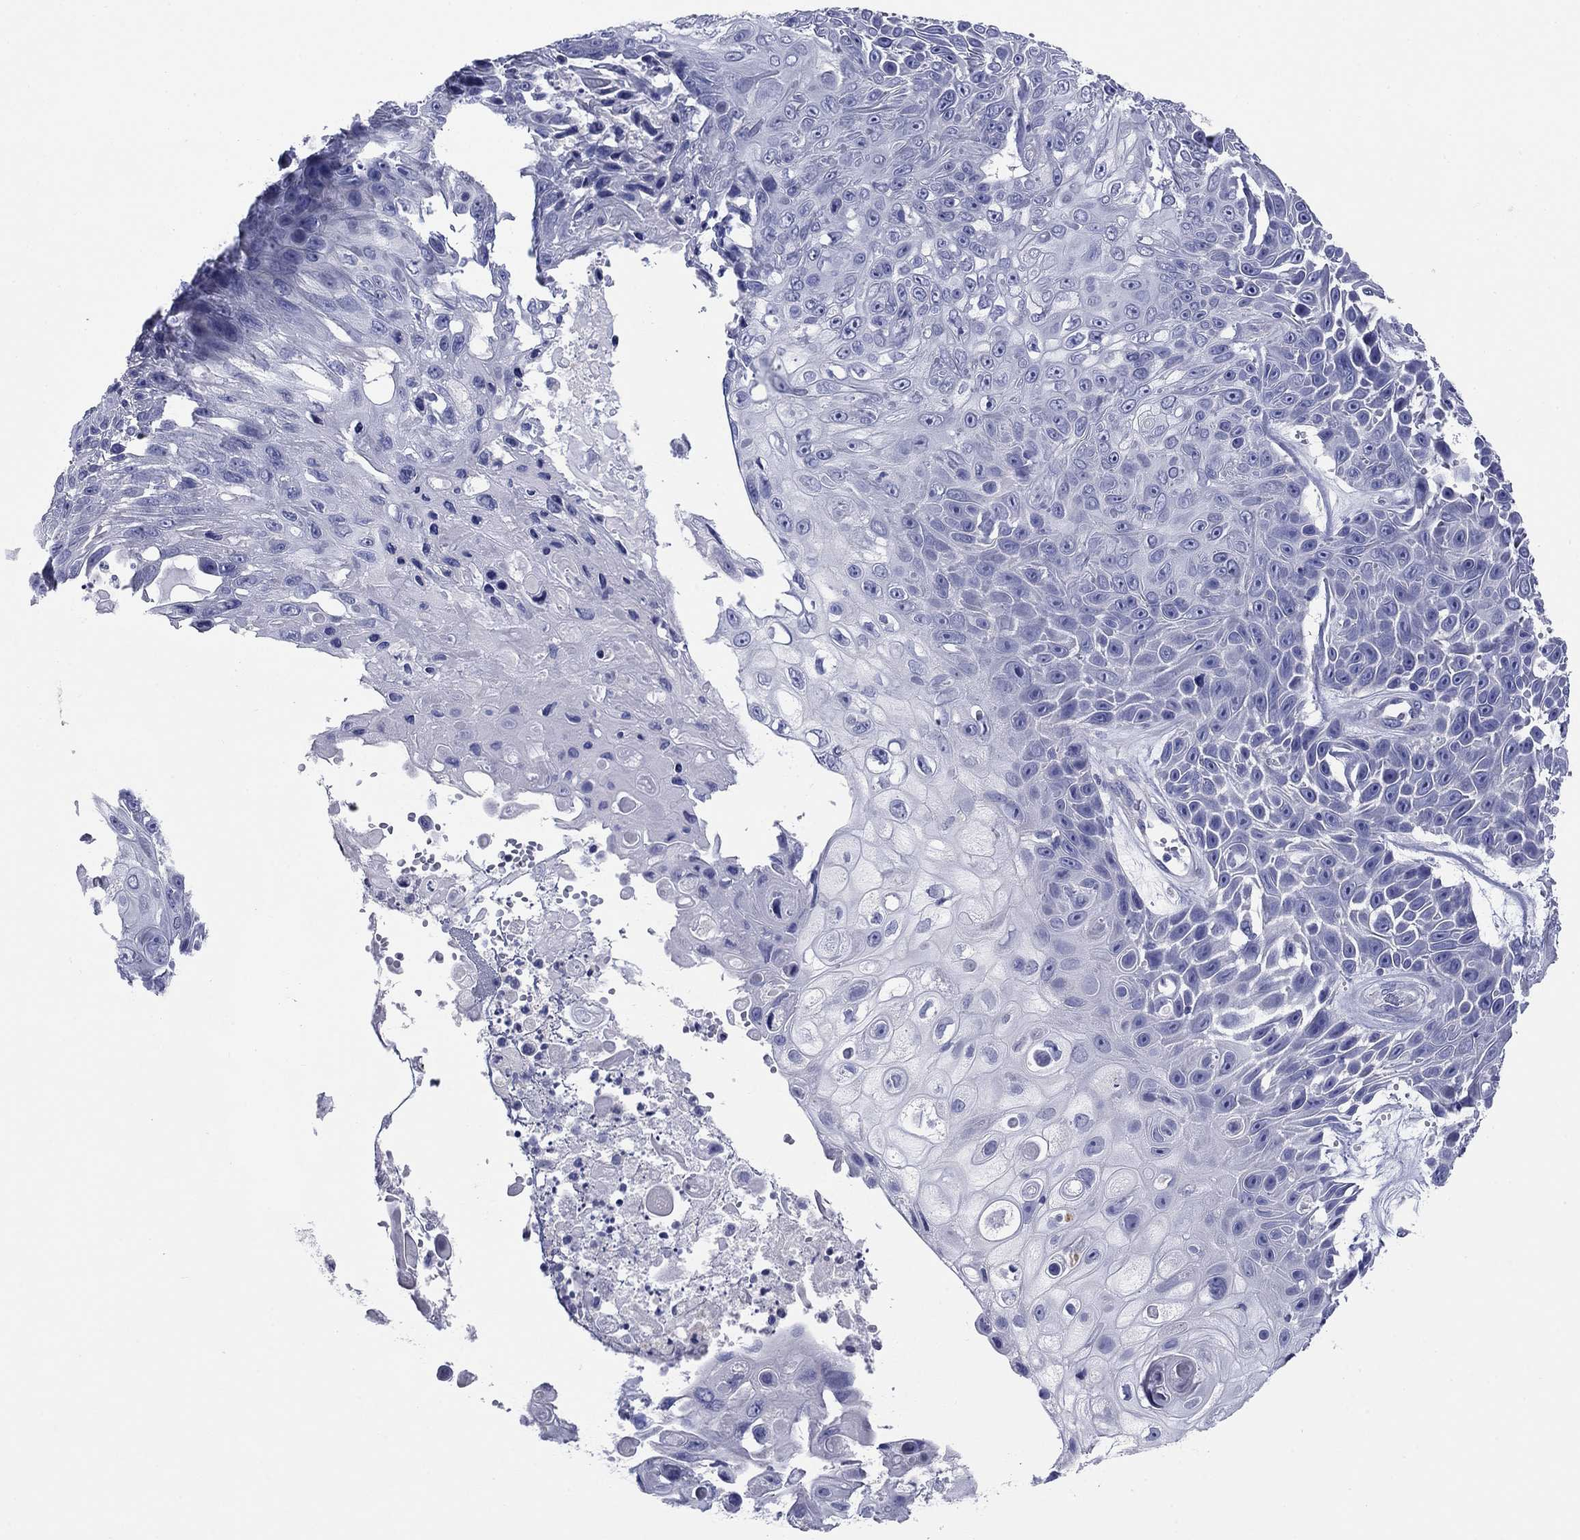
{"staining": {"intensity": "negative", "quantity": "none", "location": "none"}, "tissue": "skin cancer", "cell_type": "Tumor cells", "image_type": "cancer", "snomed": [{"axis": "morphology", "description": "Squamous cell carcinoma, NOS"}, {"axis": "topography", "description": "Skin"}], "caption": "Histopathology image shows no protein positivity in tumor cells of skin squamous cell carcinoma tissue.", "gene": "PRKCG", "patient": {"sex": "male", "age": 82}}